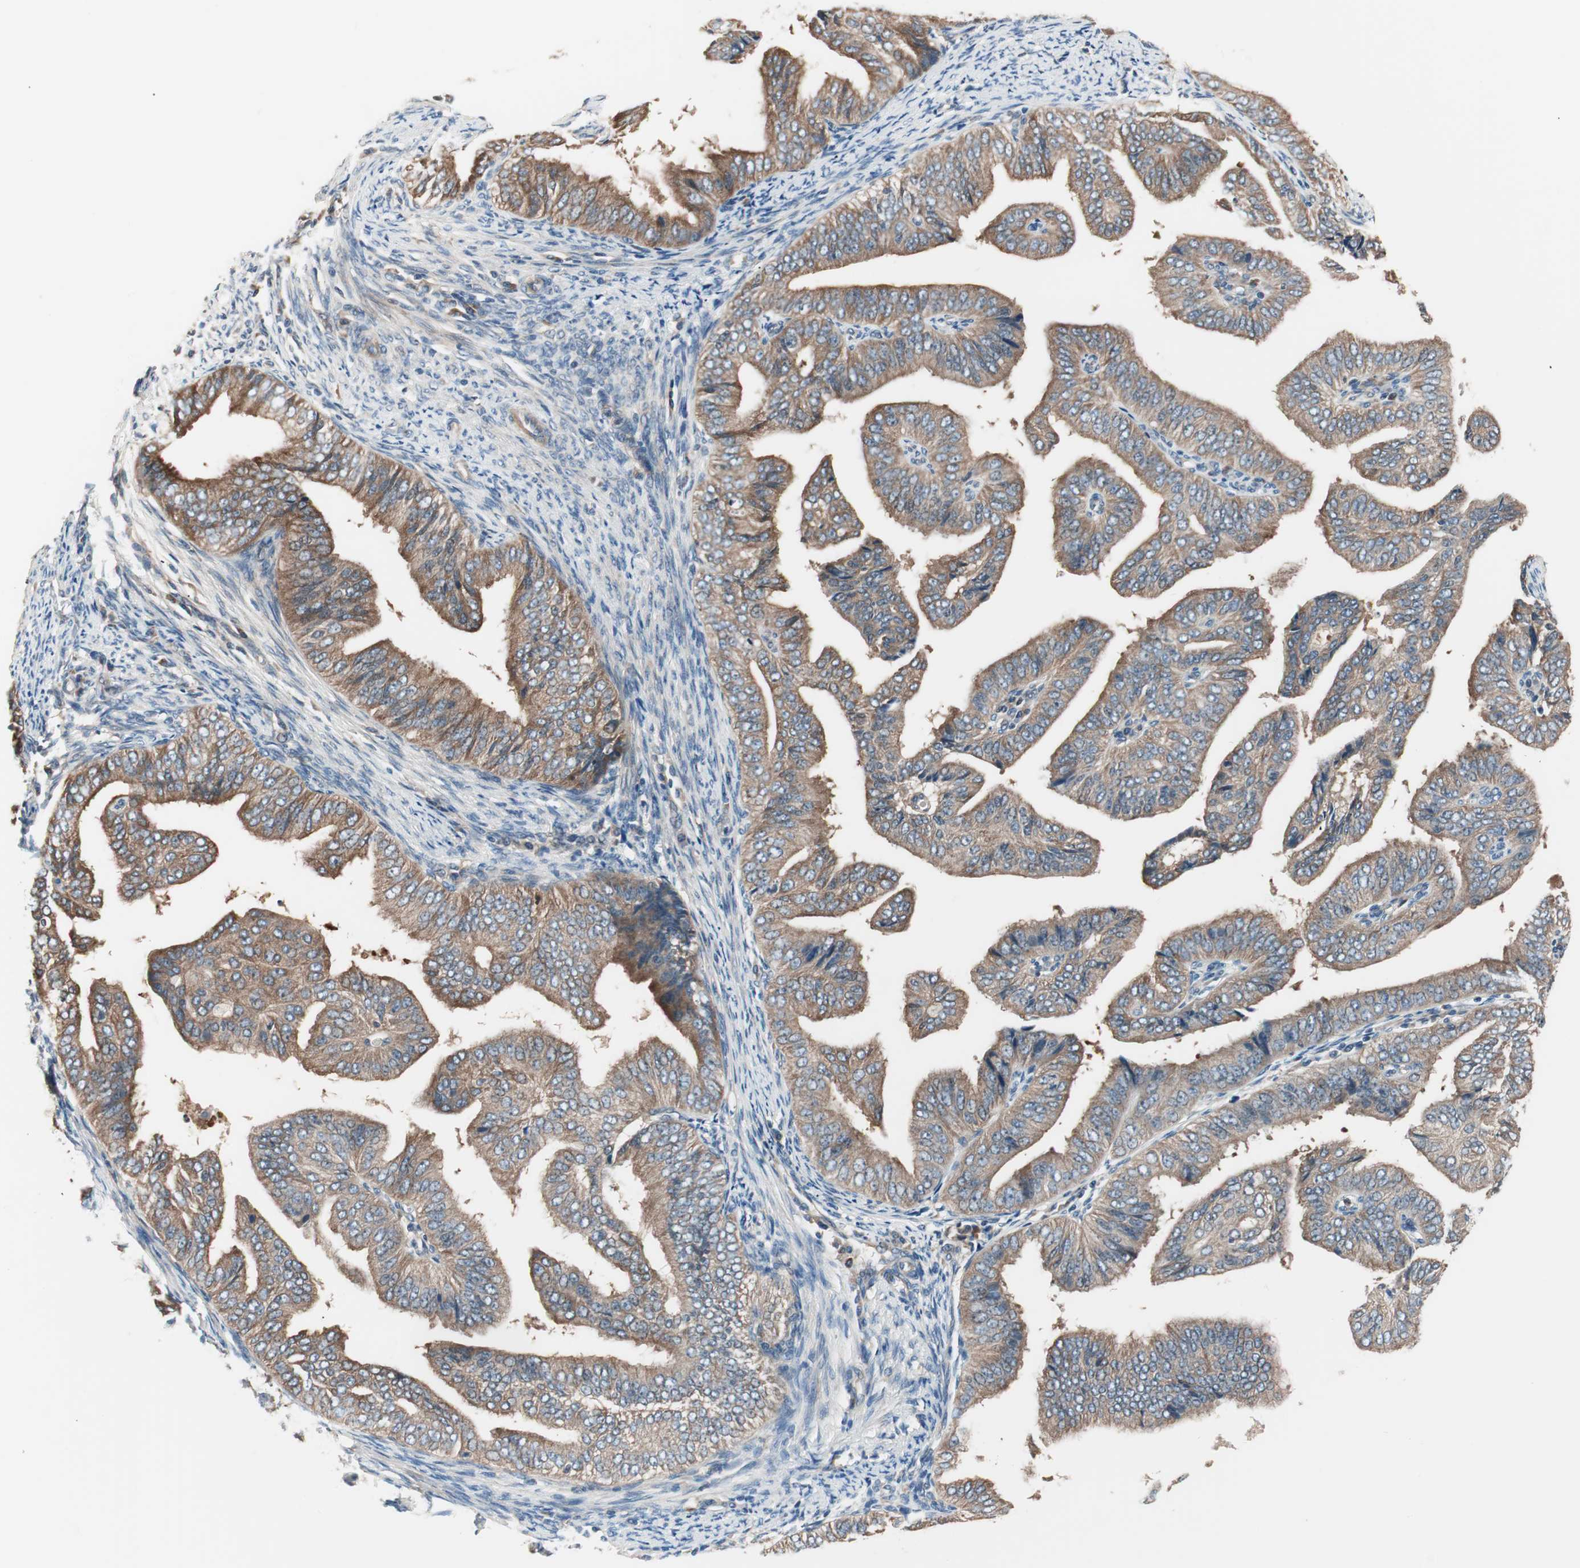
{"staining": {"intensity": "strong", "quantity": ">75%", "location": "cytoplasmic/membranous"}, "tissue": "endometrial cancer", "cell_type": "Tumor cells", "image_type": "cancer", "snomed": [{"axis": "morphology", "description": "Adenocarcinoma, NOS"}, {"axis": "topography", "description": "Endometrium"}], "caption": "IHC (DAB (3,3'-diaminobenzidine)) staining of adenocarcinoma (endometrial) exhibits strong cytoplasmic/membranous protein positivity in about >75% of tumor cells. (Brightfield microscopy of DAB IHC at high magnification).", "gene": "TSG101", "patient": {"sex": "female", "age": 58}}